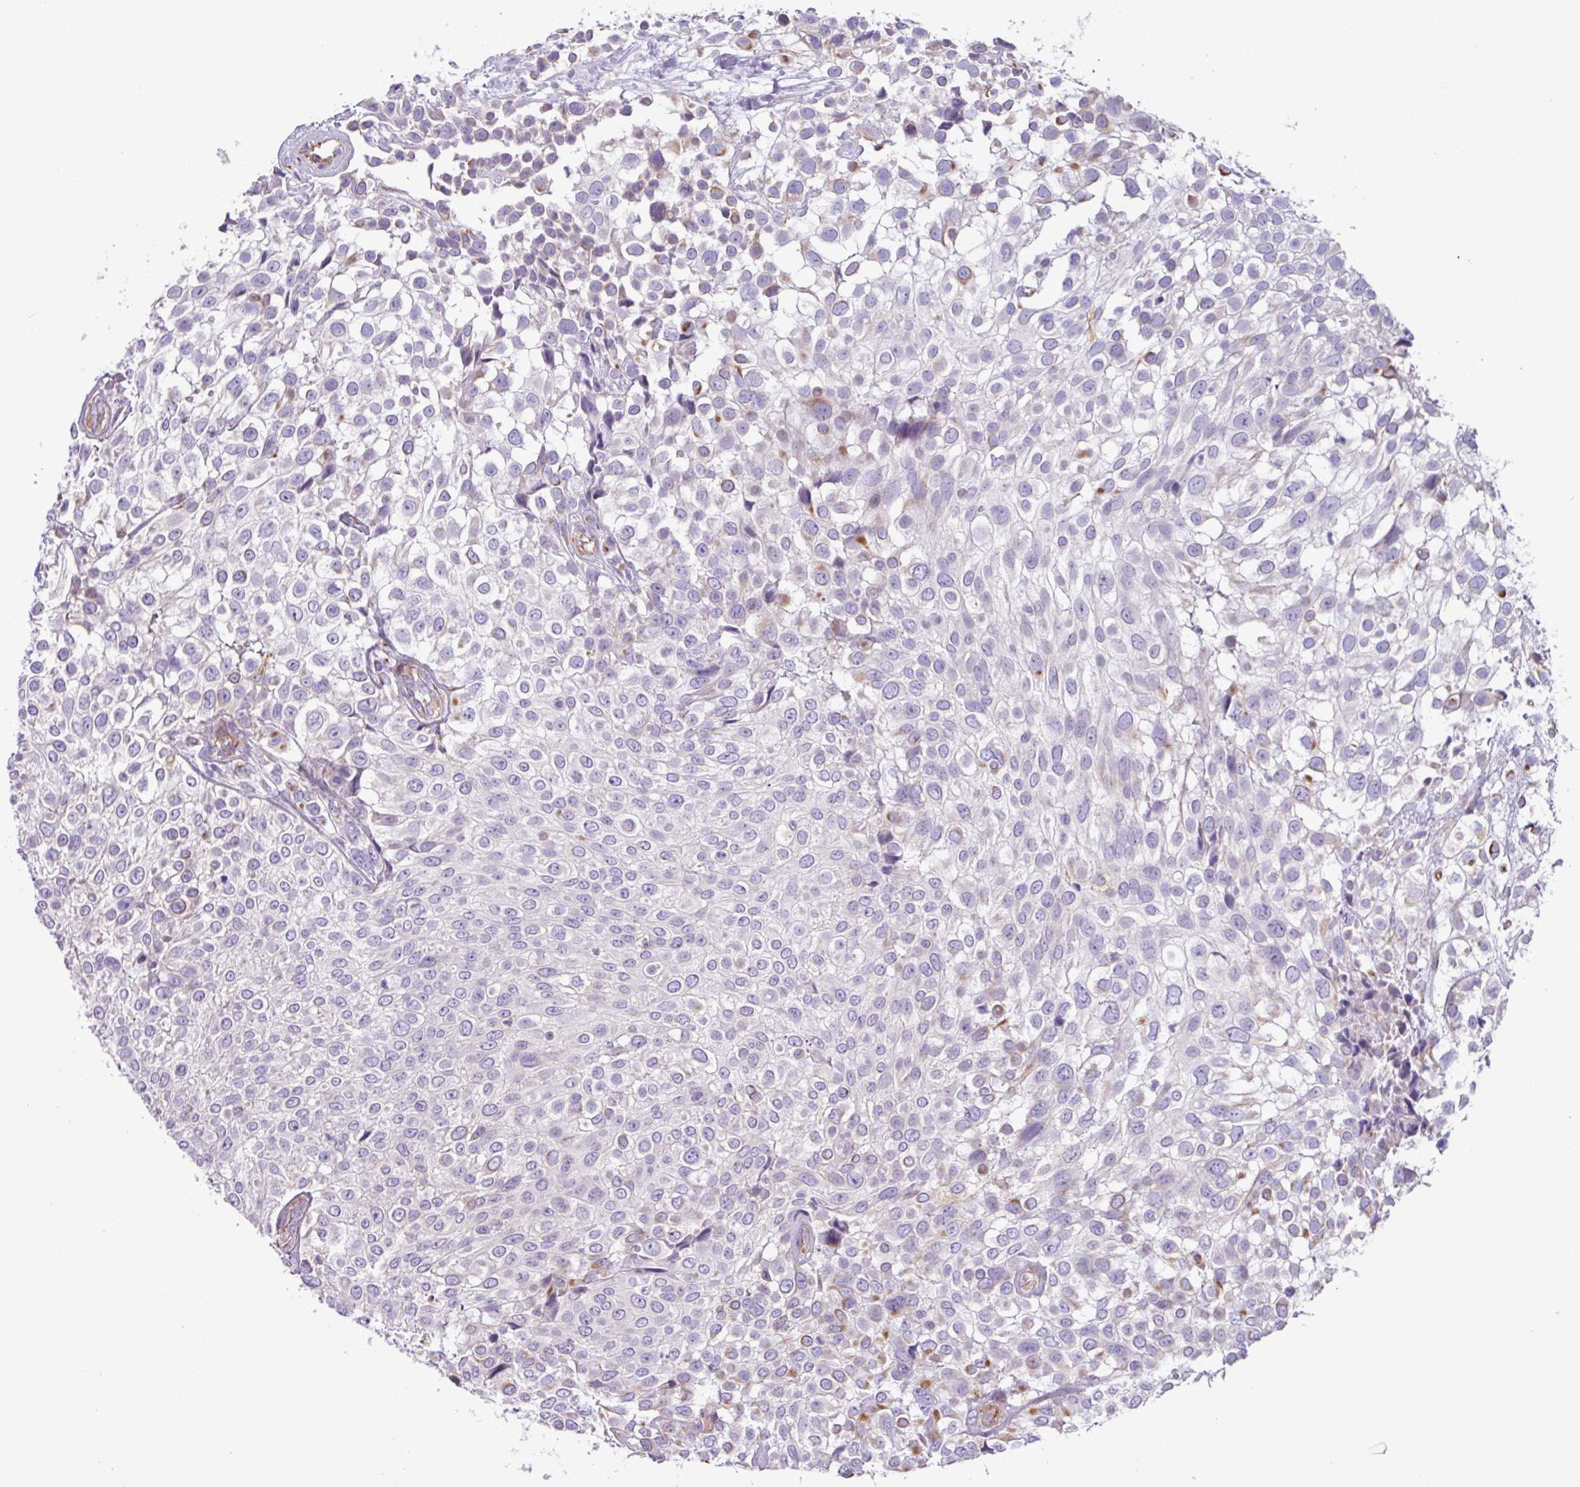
{"staining": {"intensity": "weak", "quantity": "<25%", "location": "cytoplasmic/membranous"}, "tissue": "urothelial cancer", "cell_type": "Tumor cells", "image_type": "cancer", "snomed": [{"axis": "morphology", "description": "Urothelial carcinoma, High grade"}, {"axis": "topography", "description": "Urinary bladder"}], "caption": "This is a photomicrograph of IHC staining of high-grade urothelial carcinoma, which shows no staining in tumor cells.", "gene": "MRM2", "patient": {"sex": "male", "age": 56}}